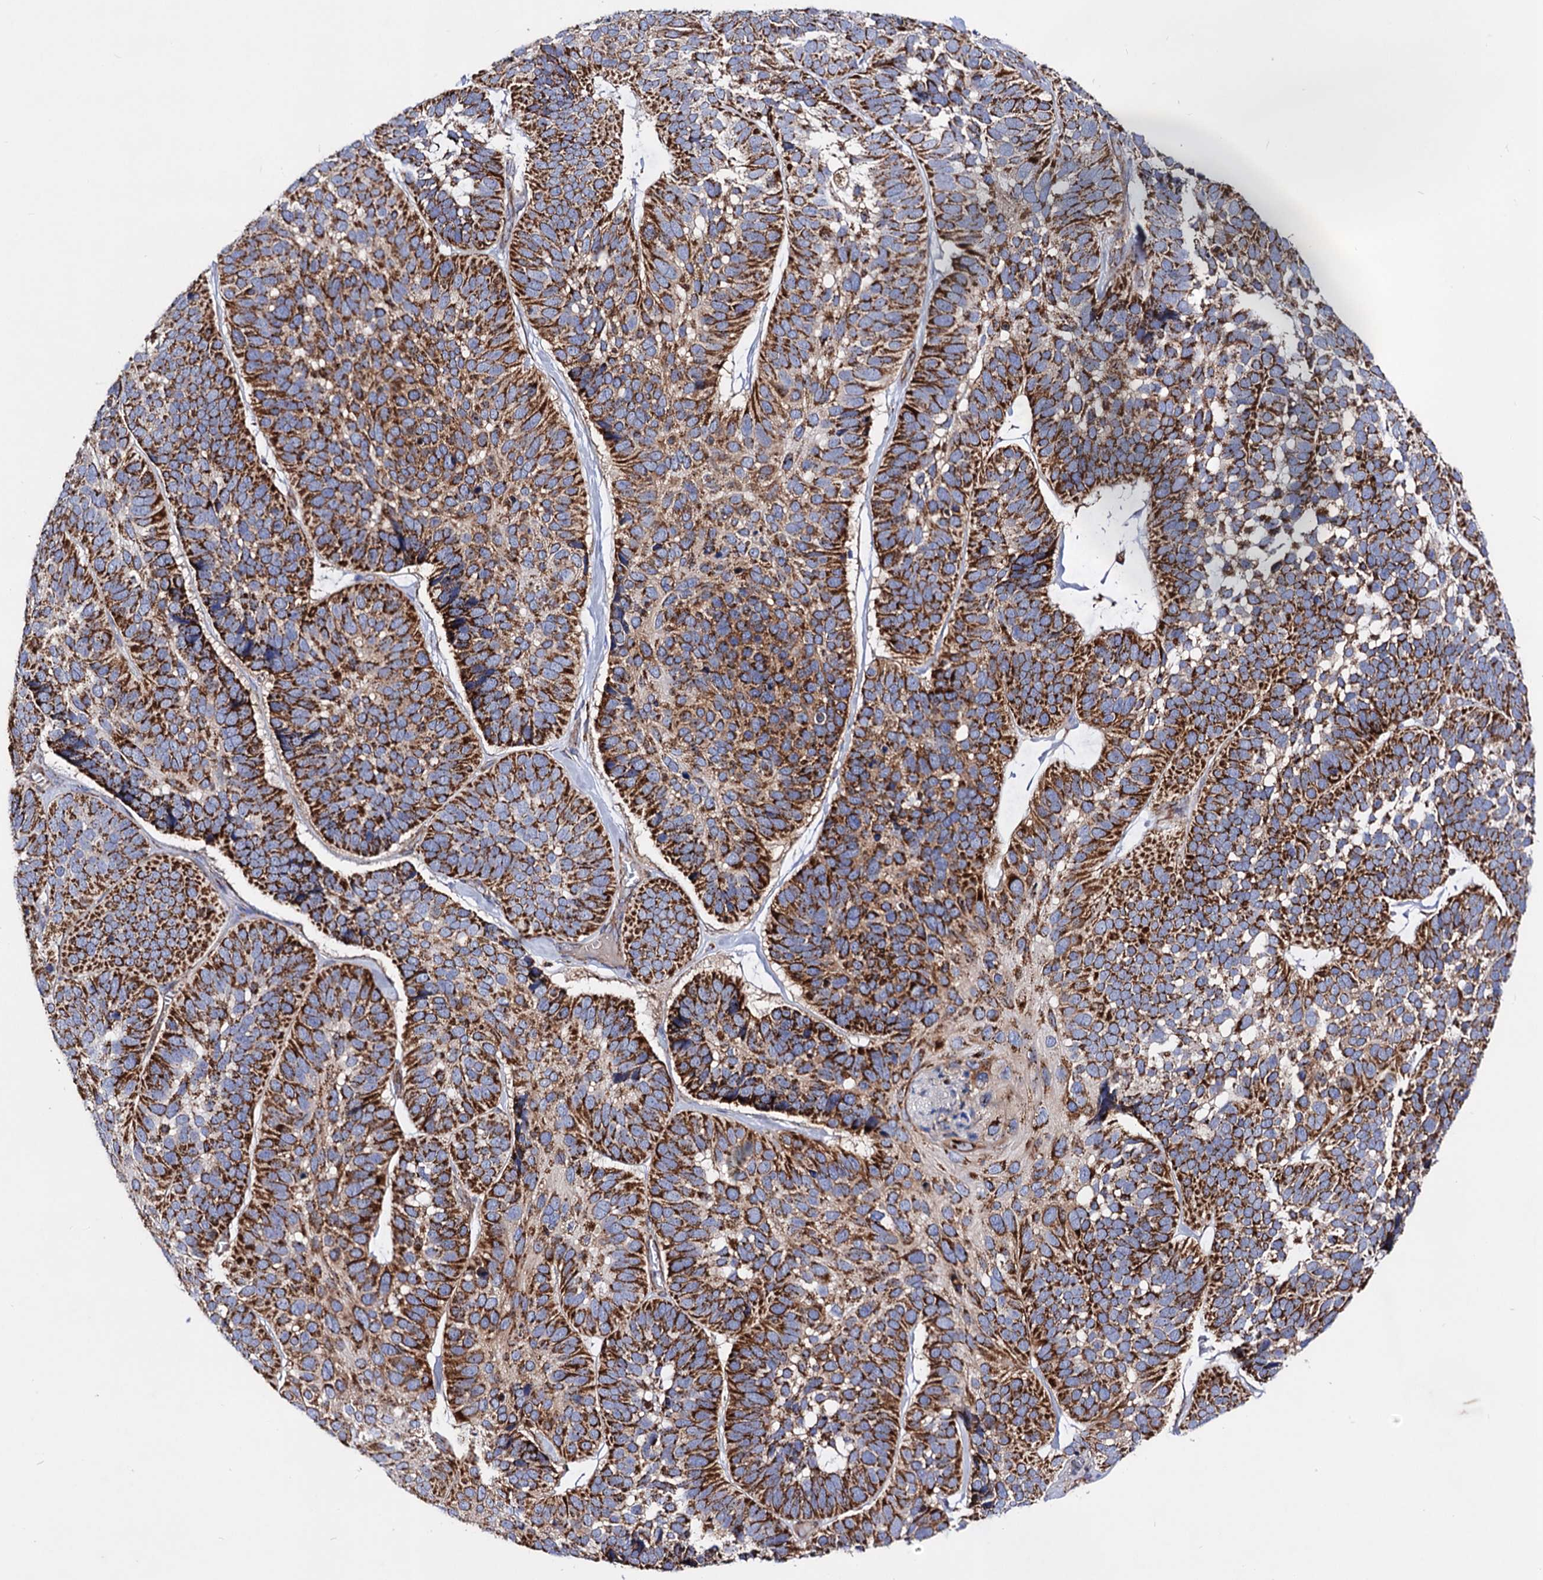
{"staining": {"intensity": "strong", "quantity": ">75%", "location": "cytoplasmic/membranous"}, "tissue": "skin cancer", "cell_type": "Tumor cells", "image_type": "cancer", "snomed": [{"axis": "morphology", "description": "Basal cell carcinoma"}, {"axis": "topography", "description": "Skin"}], "caption": "A brown stain labels strong cytoplasmic/membranous positivity of a protein in basal cell carcinoma (skin) tumor cells. The protein is shown in brown color, while the nuclei are stained blue.", "gene": "ACAD9", "patient": {"sex": "male", "age": 62}}